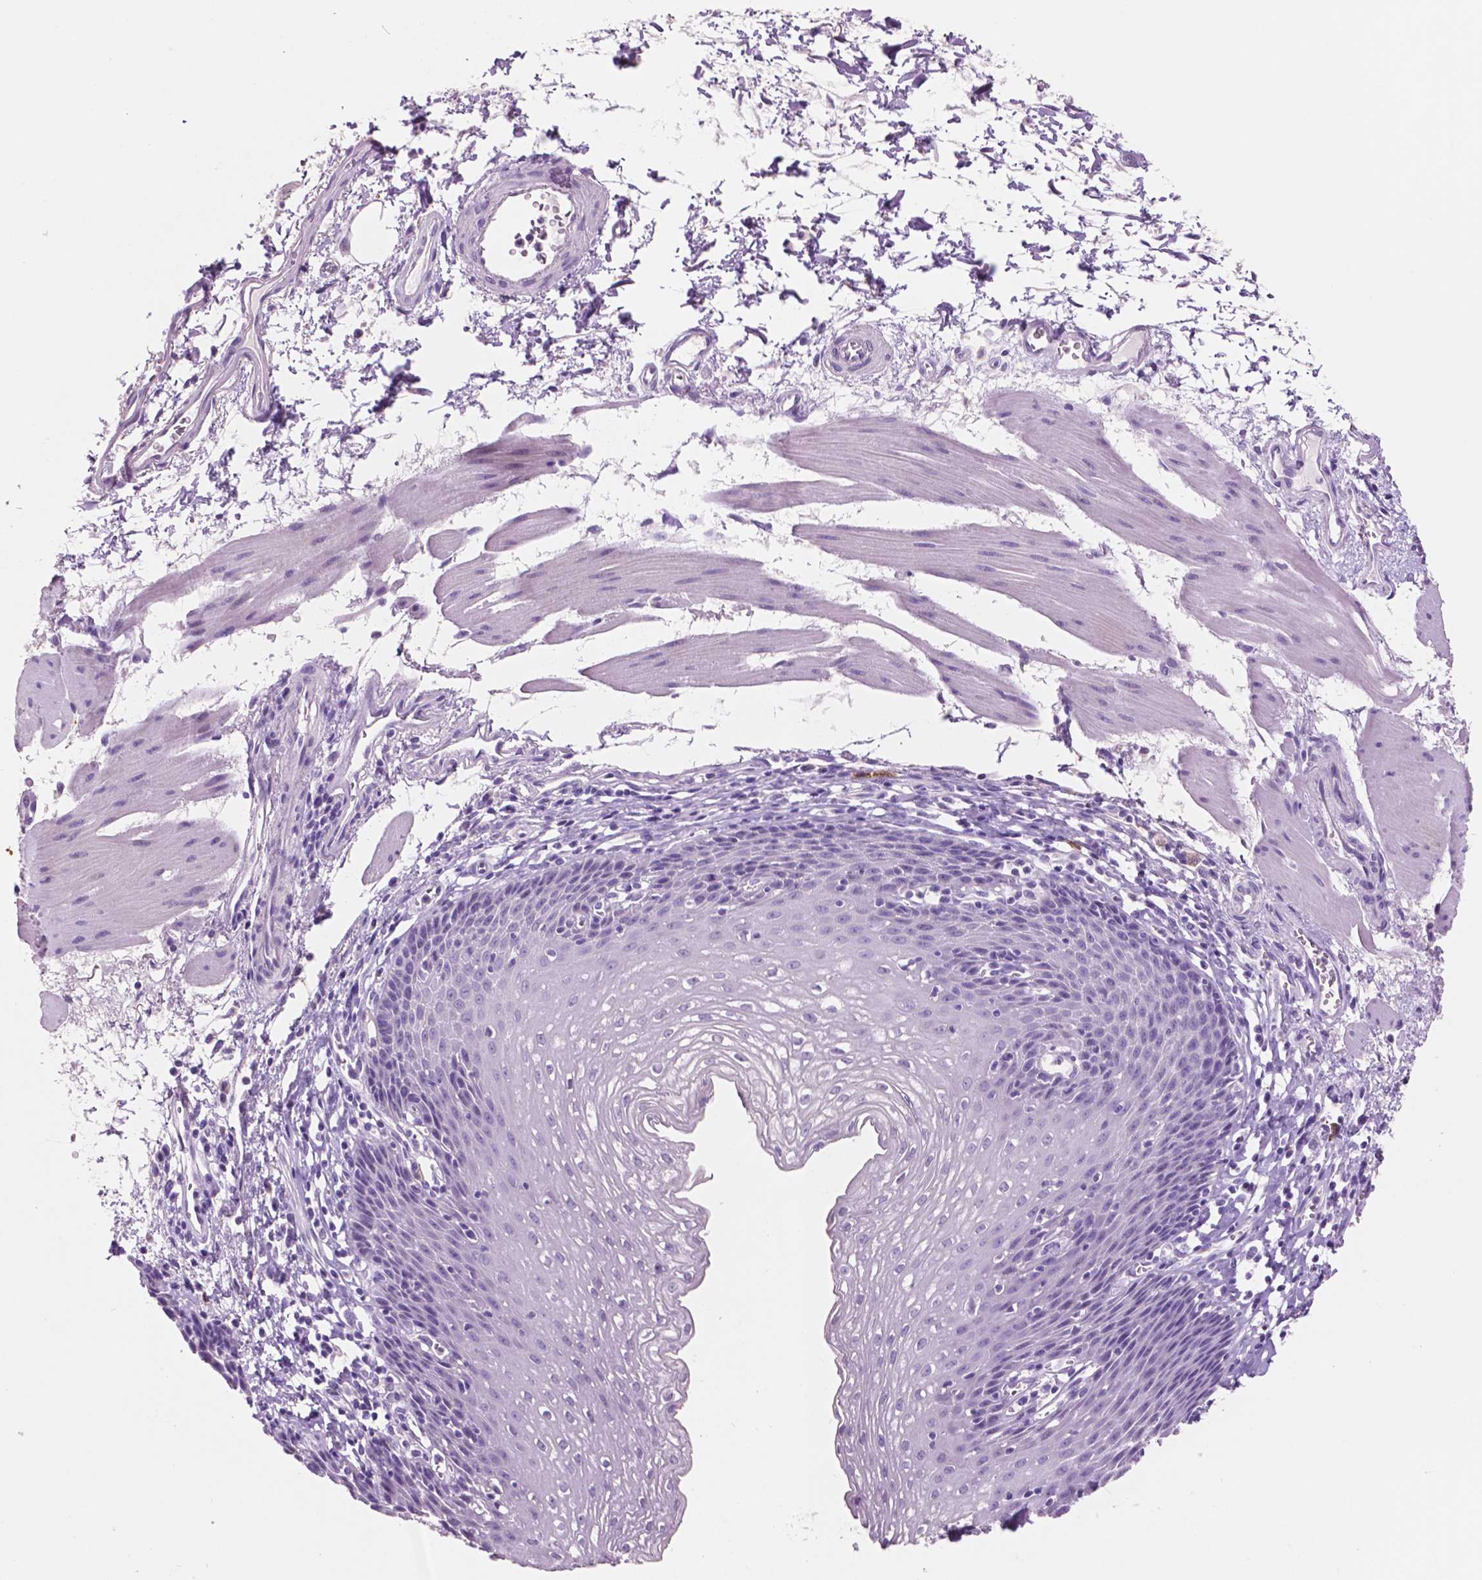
{"staining": {"intensity": "negative", "quantity": "none", "location": "none"}, "tissue": "esophagus", "cell_type": "Squamous epithelial cells", "image_type": "normal", "snomed": [{"axis": "morphology", "description": "Normal tissue, NOS"}, {"axis": "topography", "description": "Esophagus"}], "caption": "A micrograph of esophagus stained for a protein exhibits no brown staining in squamous epithelial cells.", "gene": "IDO1", "patient": {"sex": "female", "age": 64}}